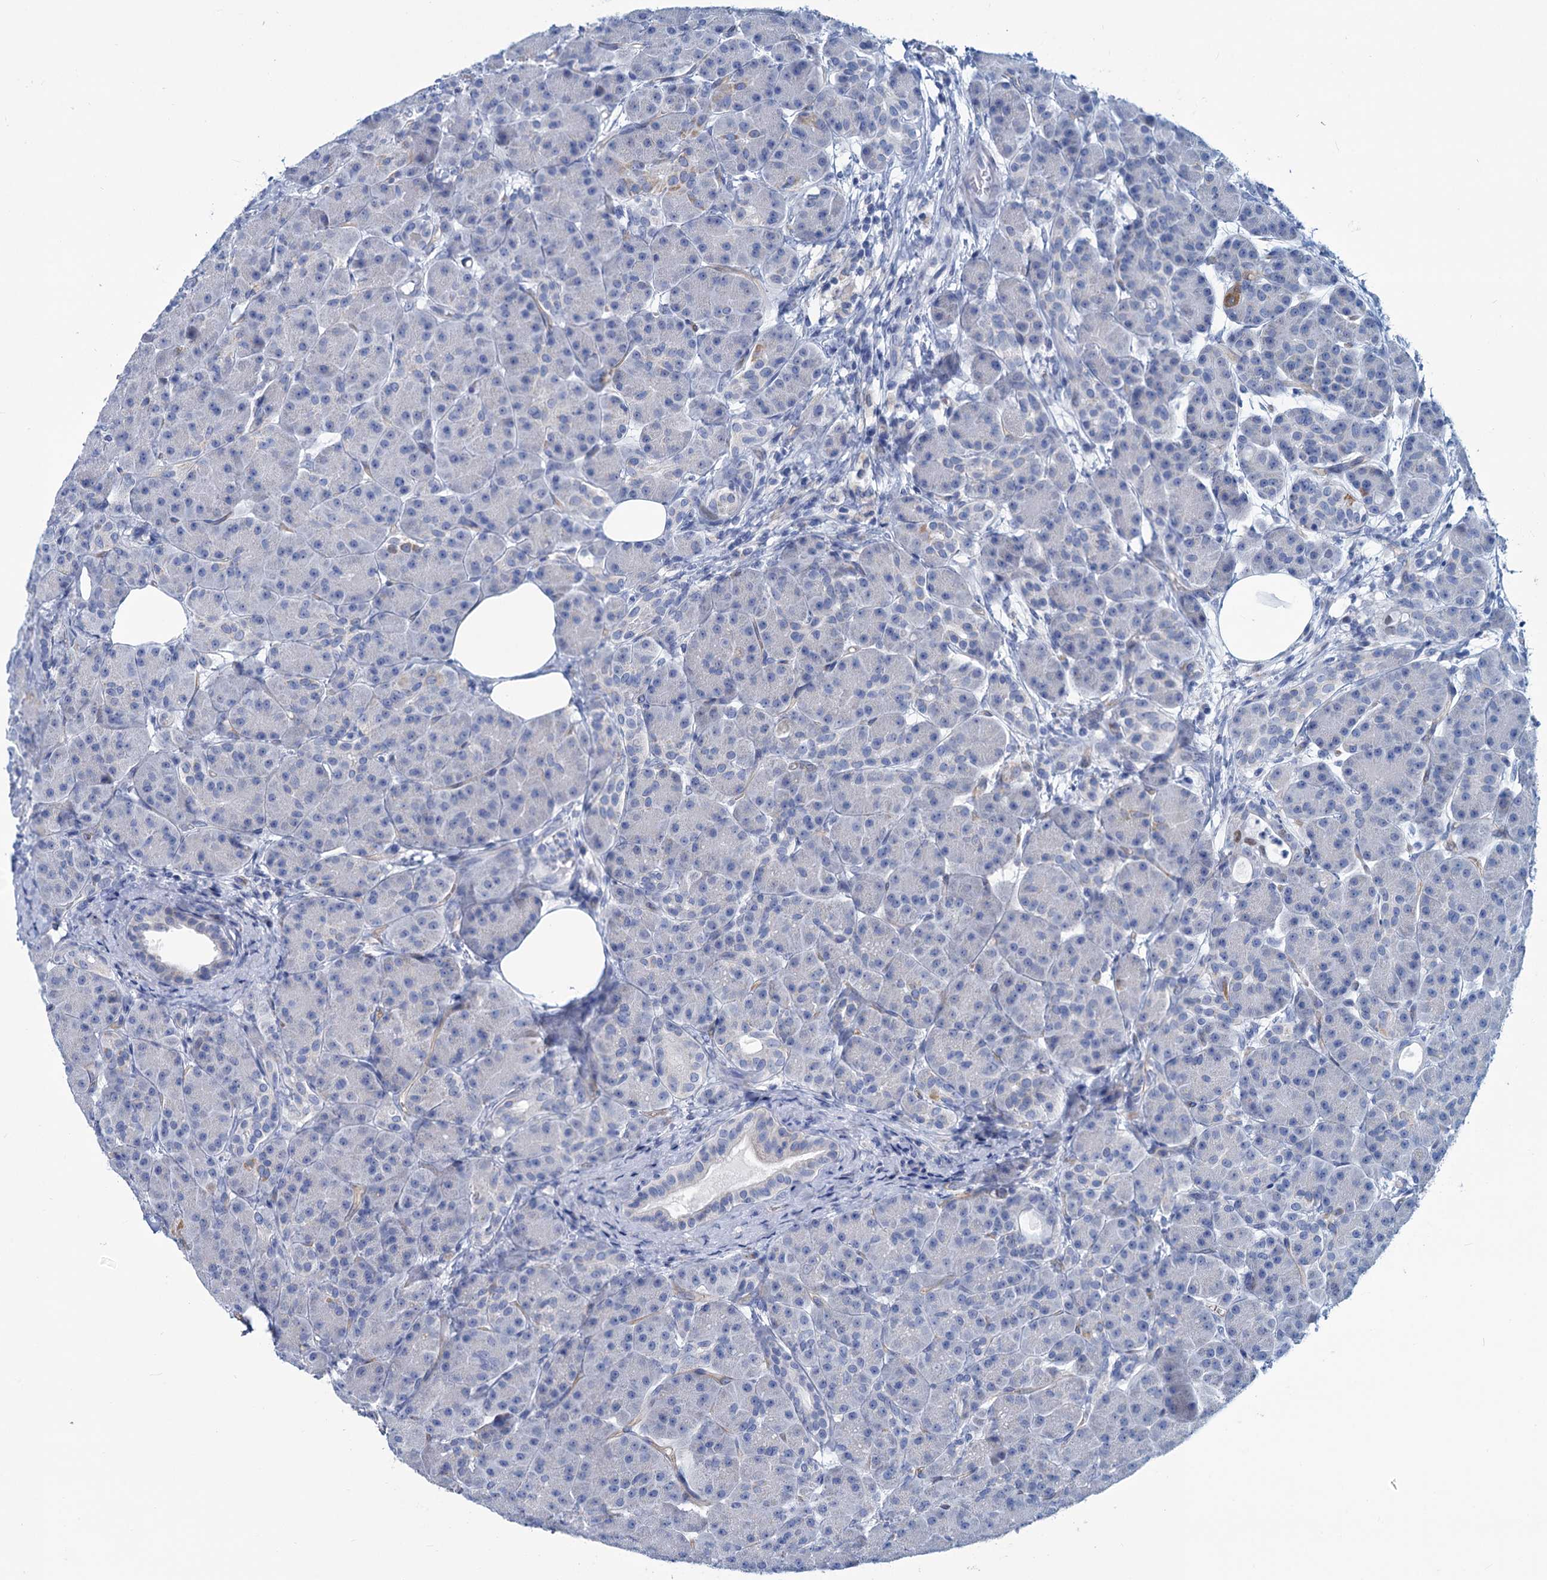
{"staining": {"intensity": "negative", "quantity": "none", "location": "none"}, "tissue": "pancreas", "cell_type": "Exocrine glandular cells", "image_type": "normal", "snomed": [{"axis": "morphology", "description": "Normal tissue, NOS"}, {"axis": "topography", "description": "Pancreas"}], "caption": "Human pancreas stained for a protein using IHC demonstrates no positivity in exocrine glandular cells.", "gene": "SLC1A3", "patient": {"sex": "male", "age": 63}}